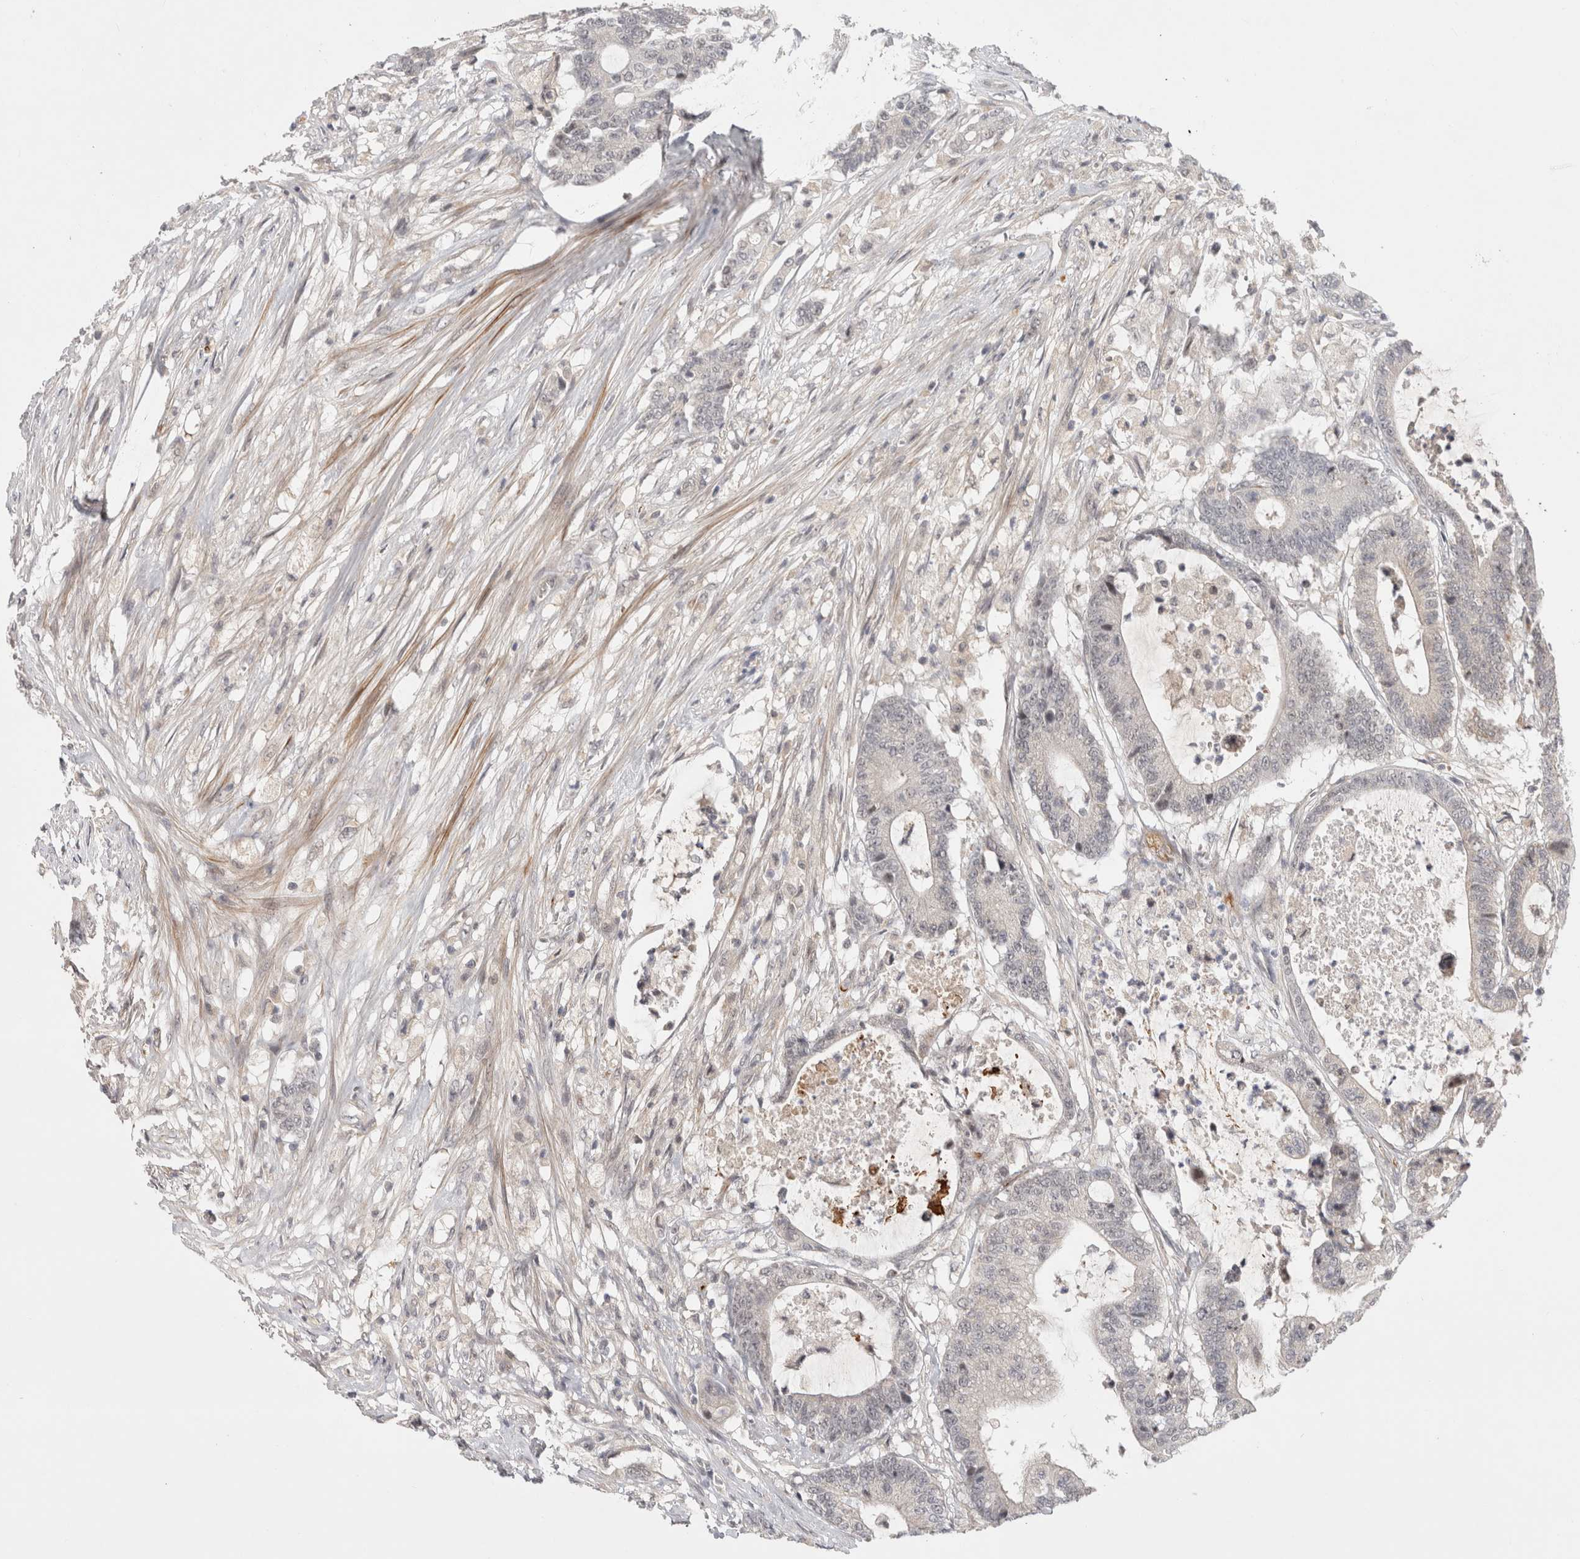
{"staining": {"intensity": "negative", "quantity": "none", "location": "none"}, "tissue": "colorectal cancer", "cell_type": "Tumor cells", "image_type": "cancer", "snomed": [{"axis": "morphology", "description": "Adenocarcinoma, NOS"}, {"axis": "topography", "description": "Colon"}], "caption": "Colorectal adenocarcinoma stained for a protein using immunohistochemistry (IHC) shows no expression tumor cells.", "gene": "ZNF318", "patient": {"sex": "female", "age": 84}}